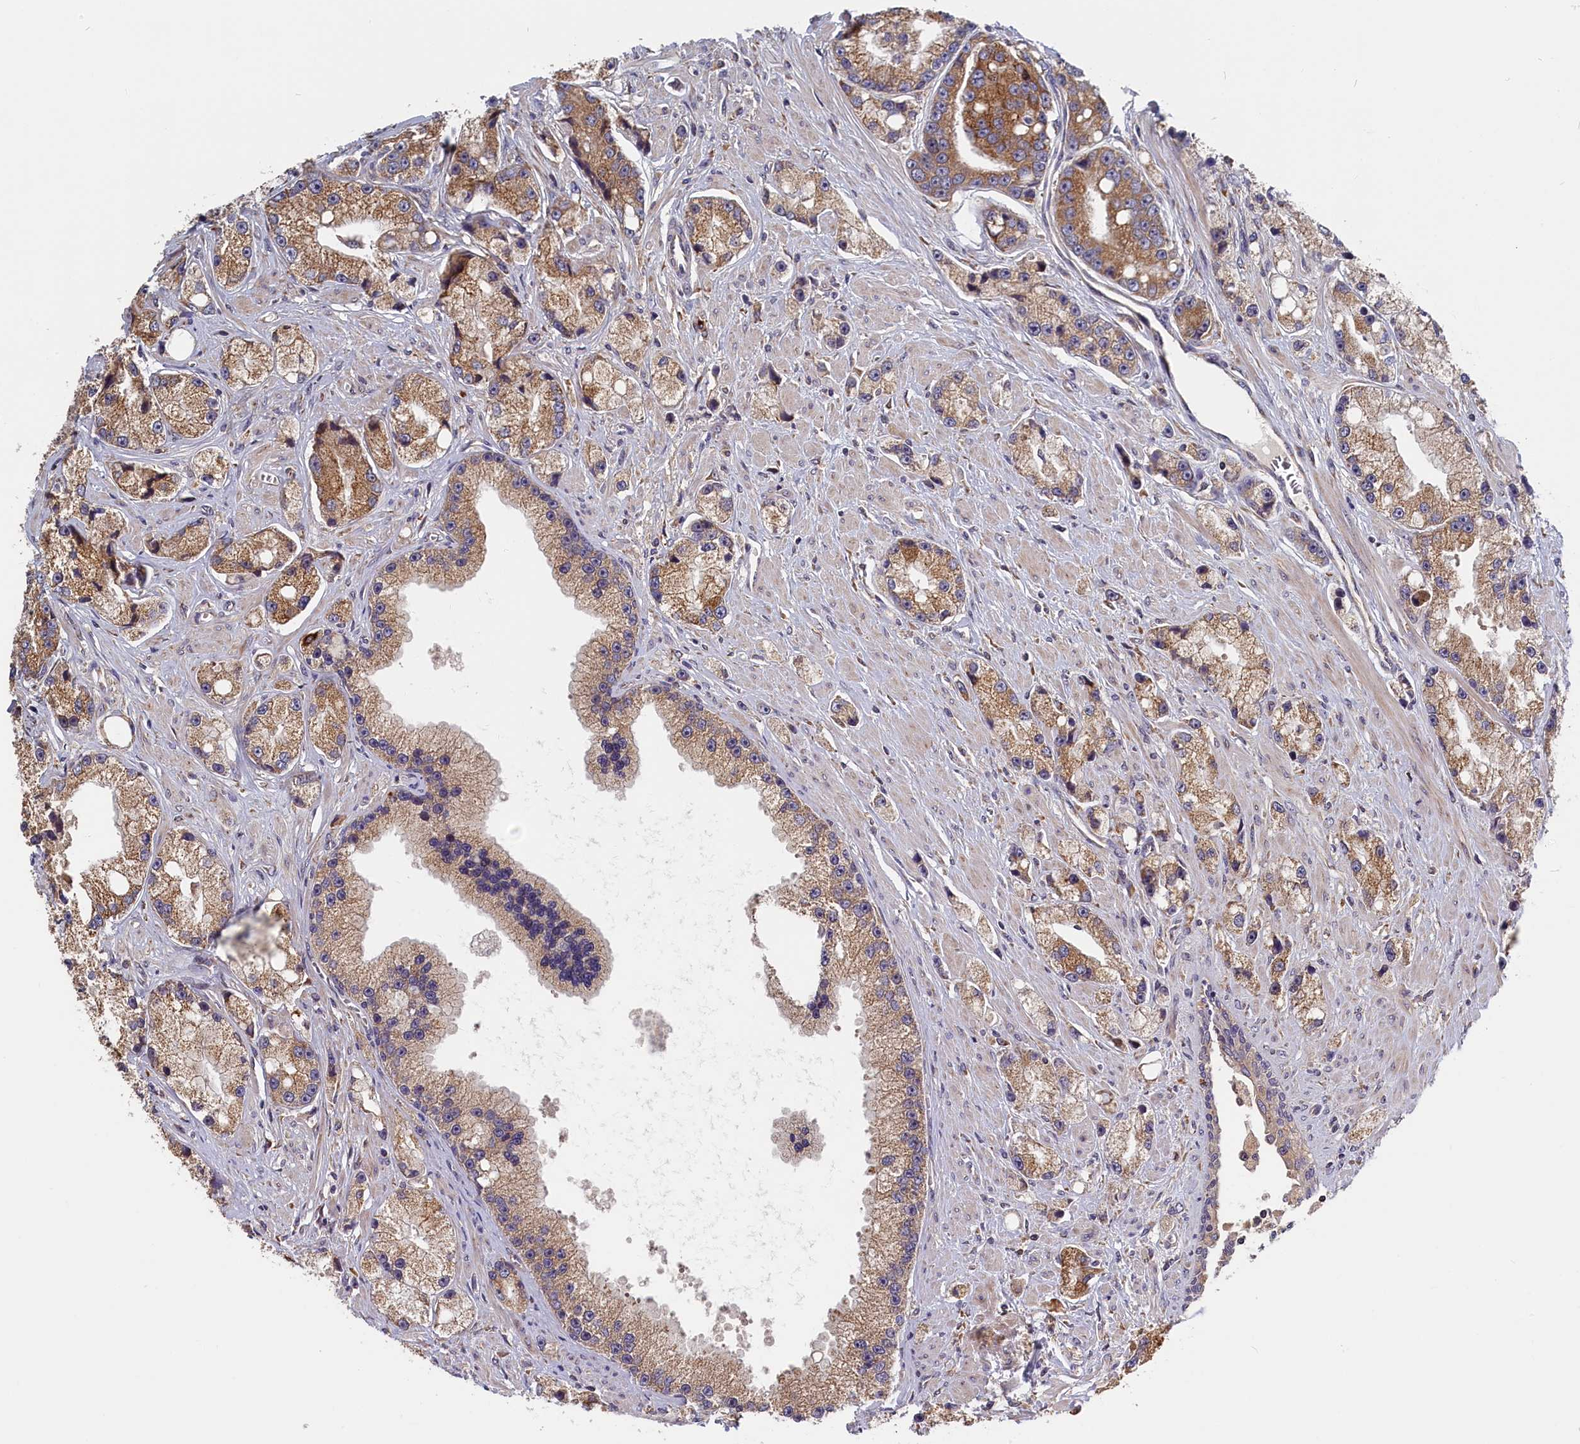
{"staining": {"intensity": "moderate", "quantity": ">75%", "location": "cytoplasmic/membranous"}, "tissue": "prostate cancer", "cell_type": "Tumor cells", "image_type": "cancer", "snomed": [{"axis": "morphology", "description": "Adenocarcinoma, High grade"}, {"axis": "topography", "description": "Prostate"}], "caption": "Moderate cytoplasmic/membranous protein staining is appreciated in approximately >75% of tumor cells in prostate adenocarcinoma (high-grade).", "gene": "CEP44", "patient": {"sex": "male", "age": 74}}